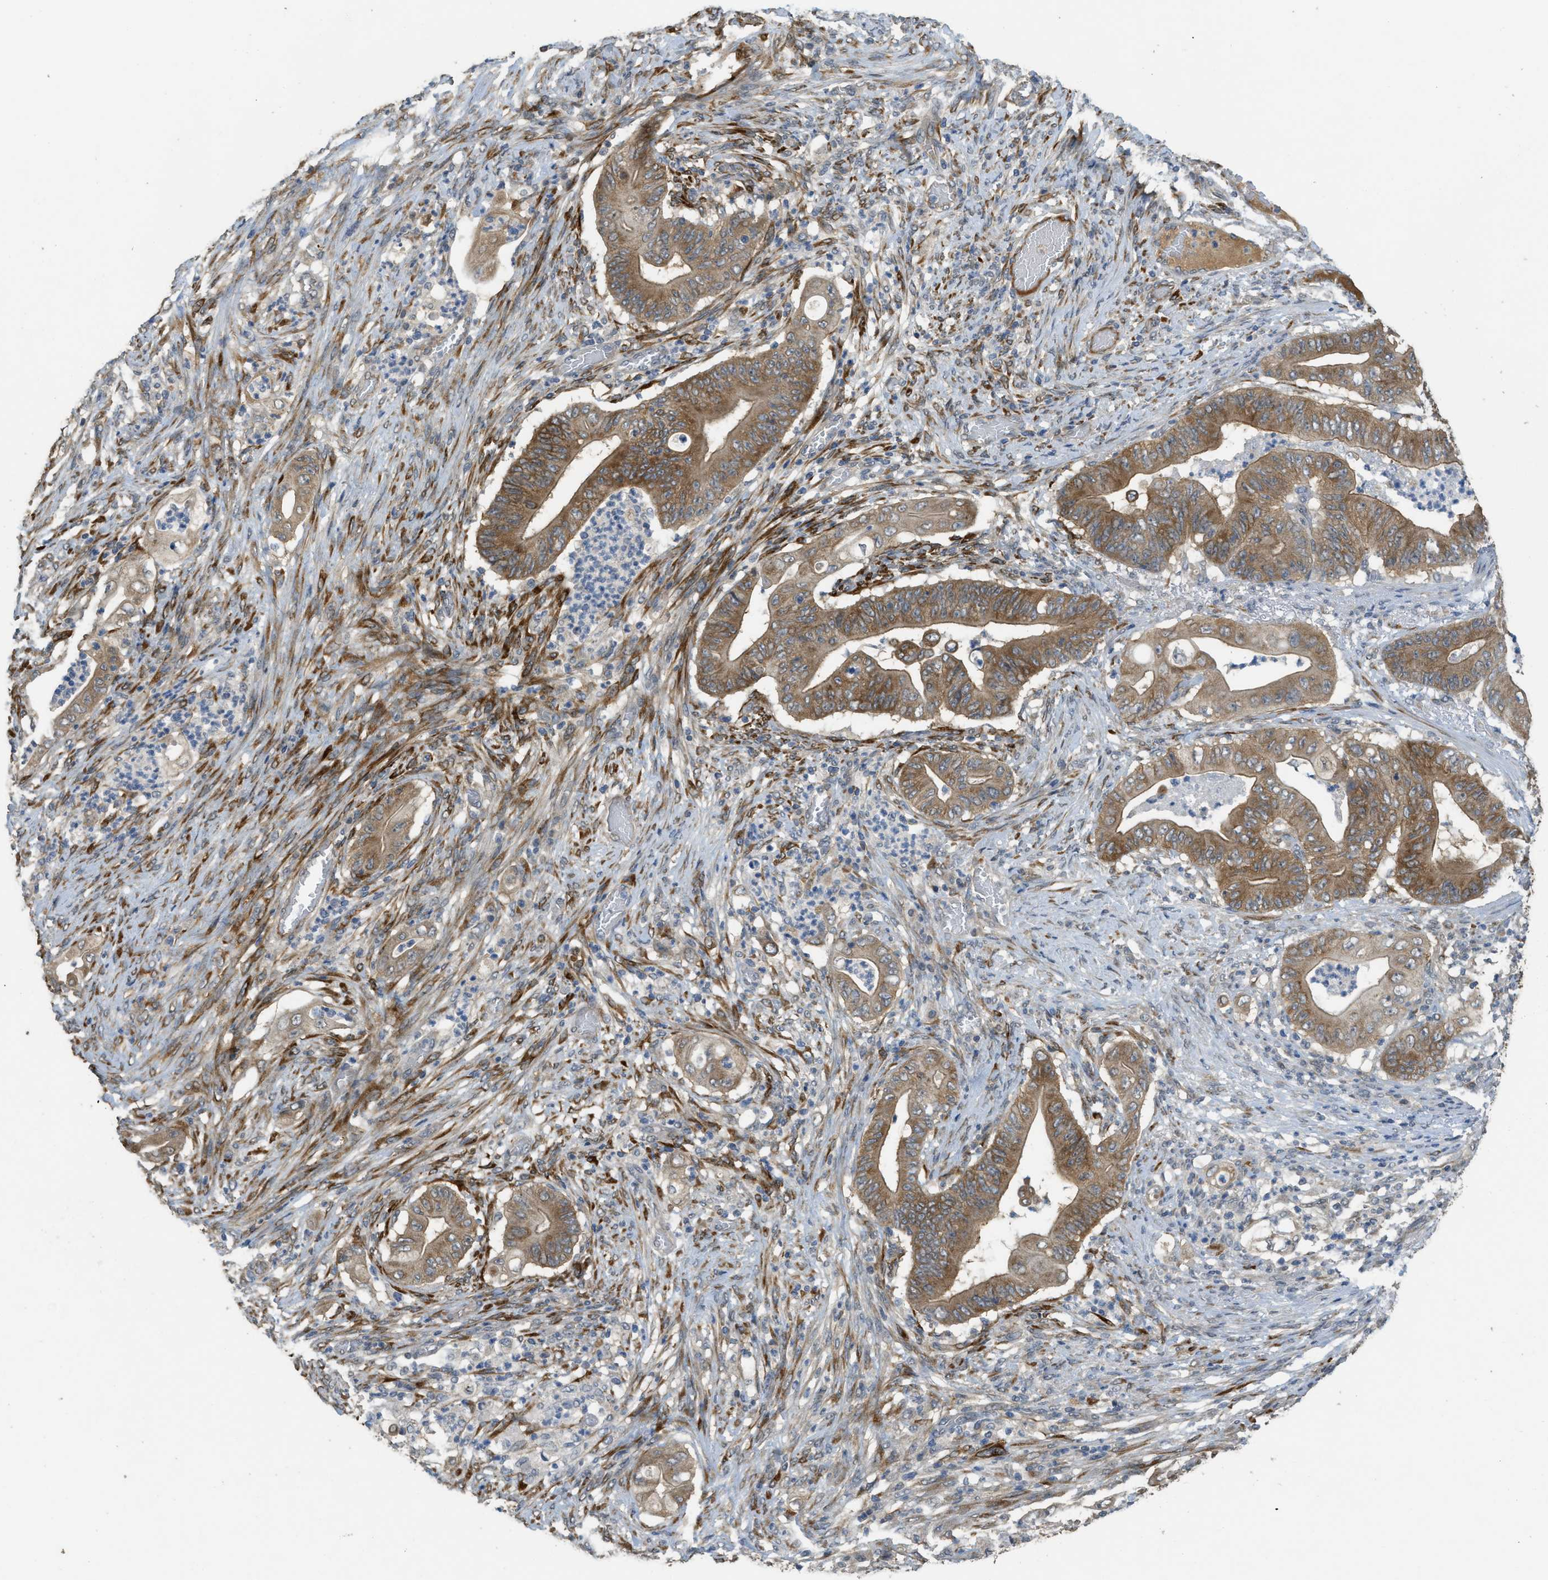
{"staining": {"intensity": "moderate", "quantity": ">75%", "location": "cytoplasmic/membranous"}, "tissue": "stomach cancer", "cell_type": "Tumor cells", "image_type": "cancer", "snomed": [{"axis": "morphology", "description": "Adenocarcinoma, NOS"}, {"axis": "topography", "description": "Stomach"}], "caption": "Immunohistochemical staining of human stomach cancer displays medium levels of moderate cytoplasmic/membranous positivity in about >75% of tumor cells.", "gene": "IGF2BP2", "patient": {"sex": "female", "age": 73}}